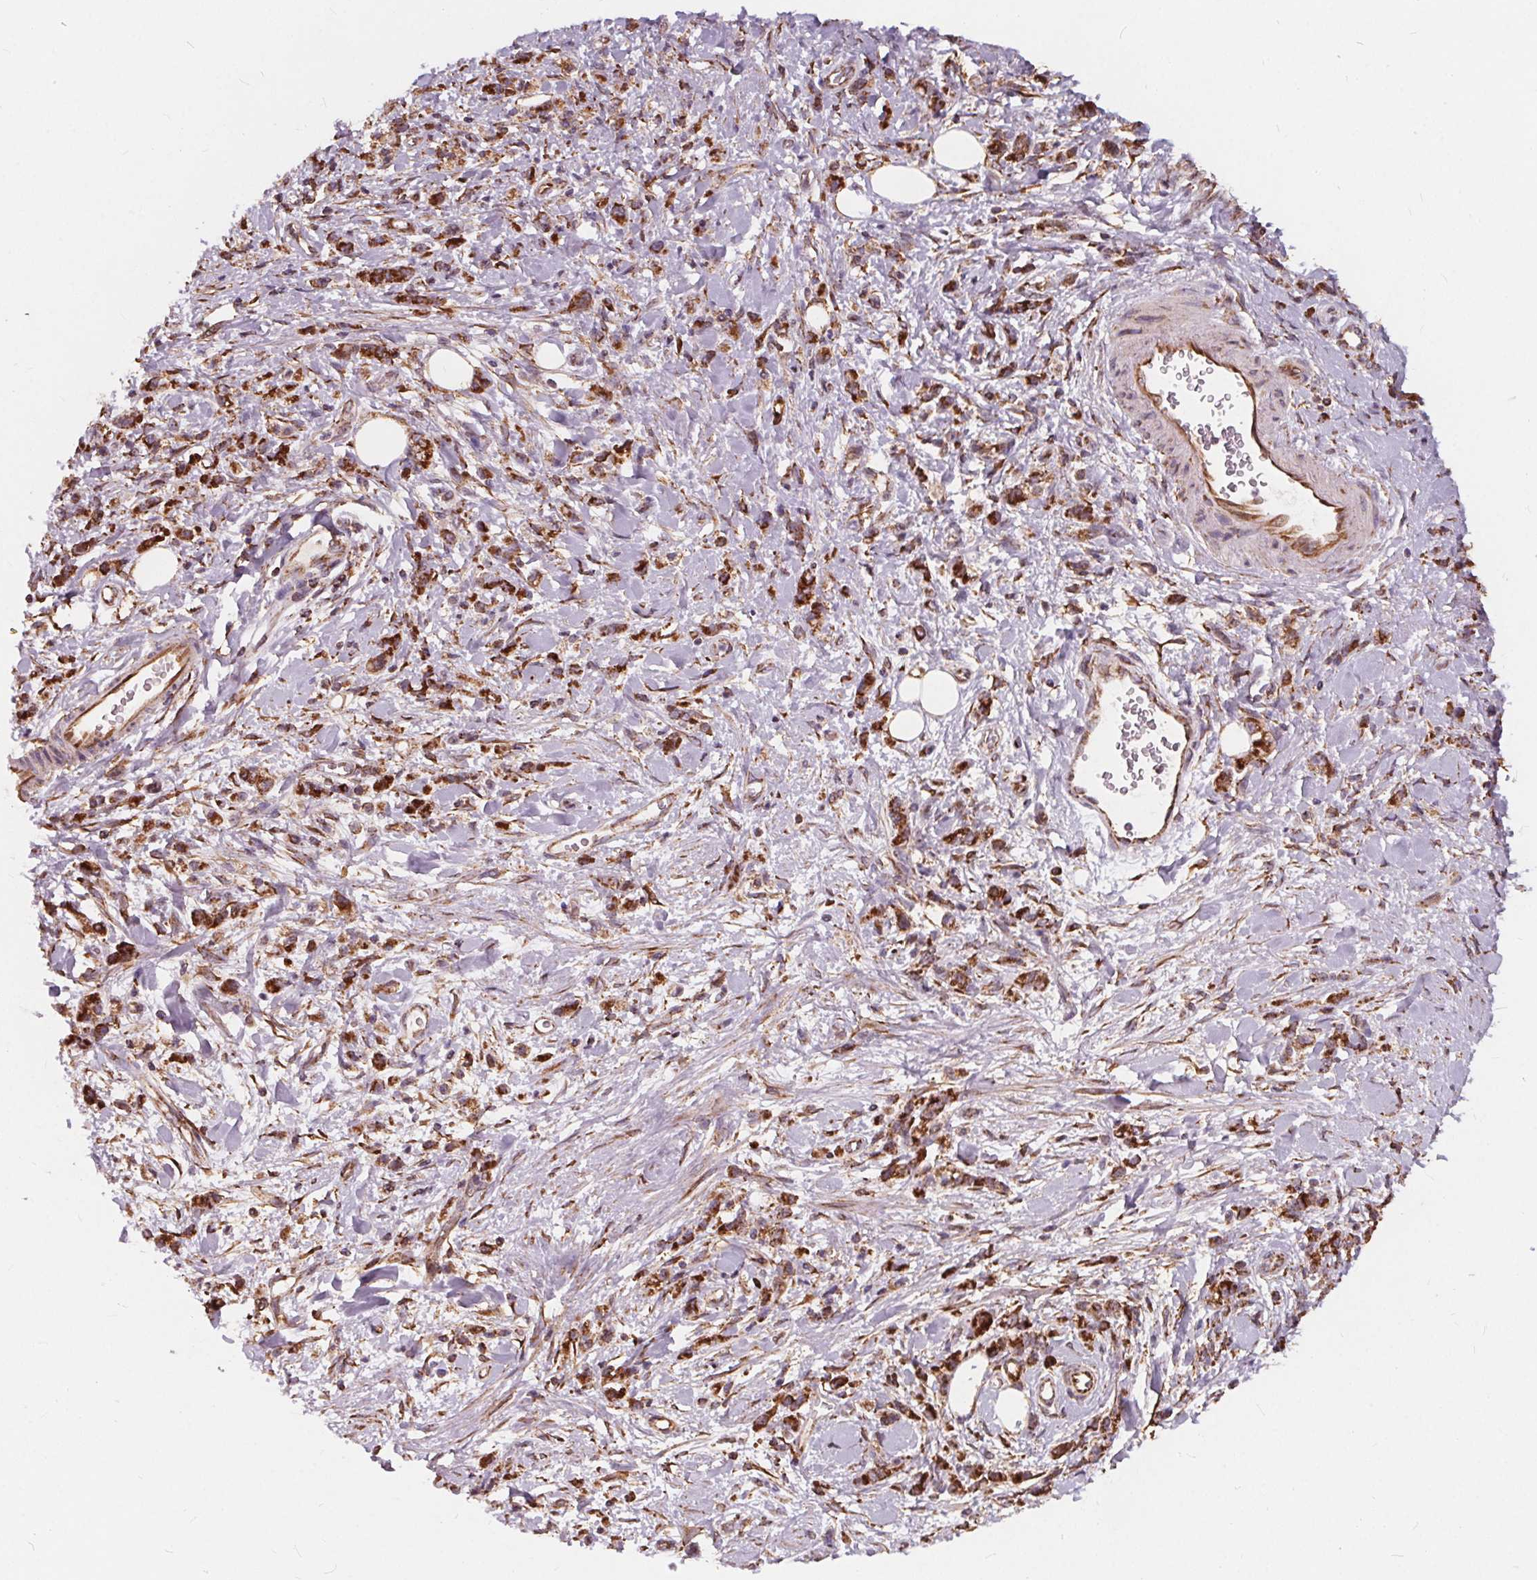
{"staining": {"intensity": "strong", "quantity": ">75%", "location": "cytoplasmic/membranous"}, "tissue": "stomach cancer", "cell_type": "Tumor cells", "image_type": "cancer", "snomed": [{"axis": "morphology", "description": "Adenocarcinoma, NOS"}, {"axis": "topography", "description": "Stomach"}], "caption": "This micrograph displays IHC staining of human stomach adenocarcinoma, with high strong cytoplasmic/membranous expression in about >75% of tumor cells.", "gene": "PLSCR3", "patient": {"sex": "male", "age": 77}}